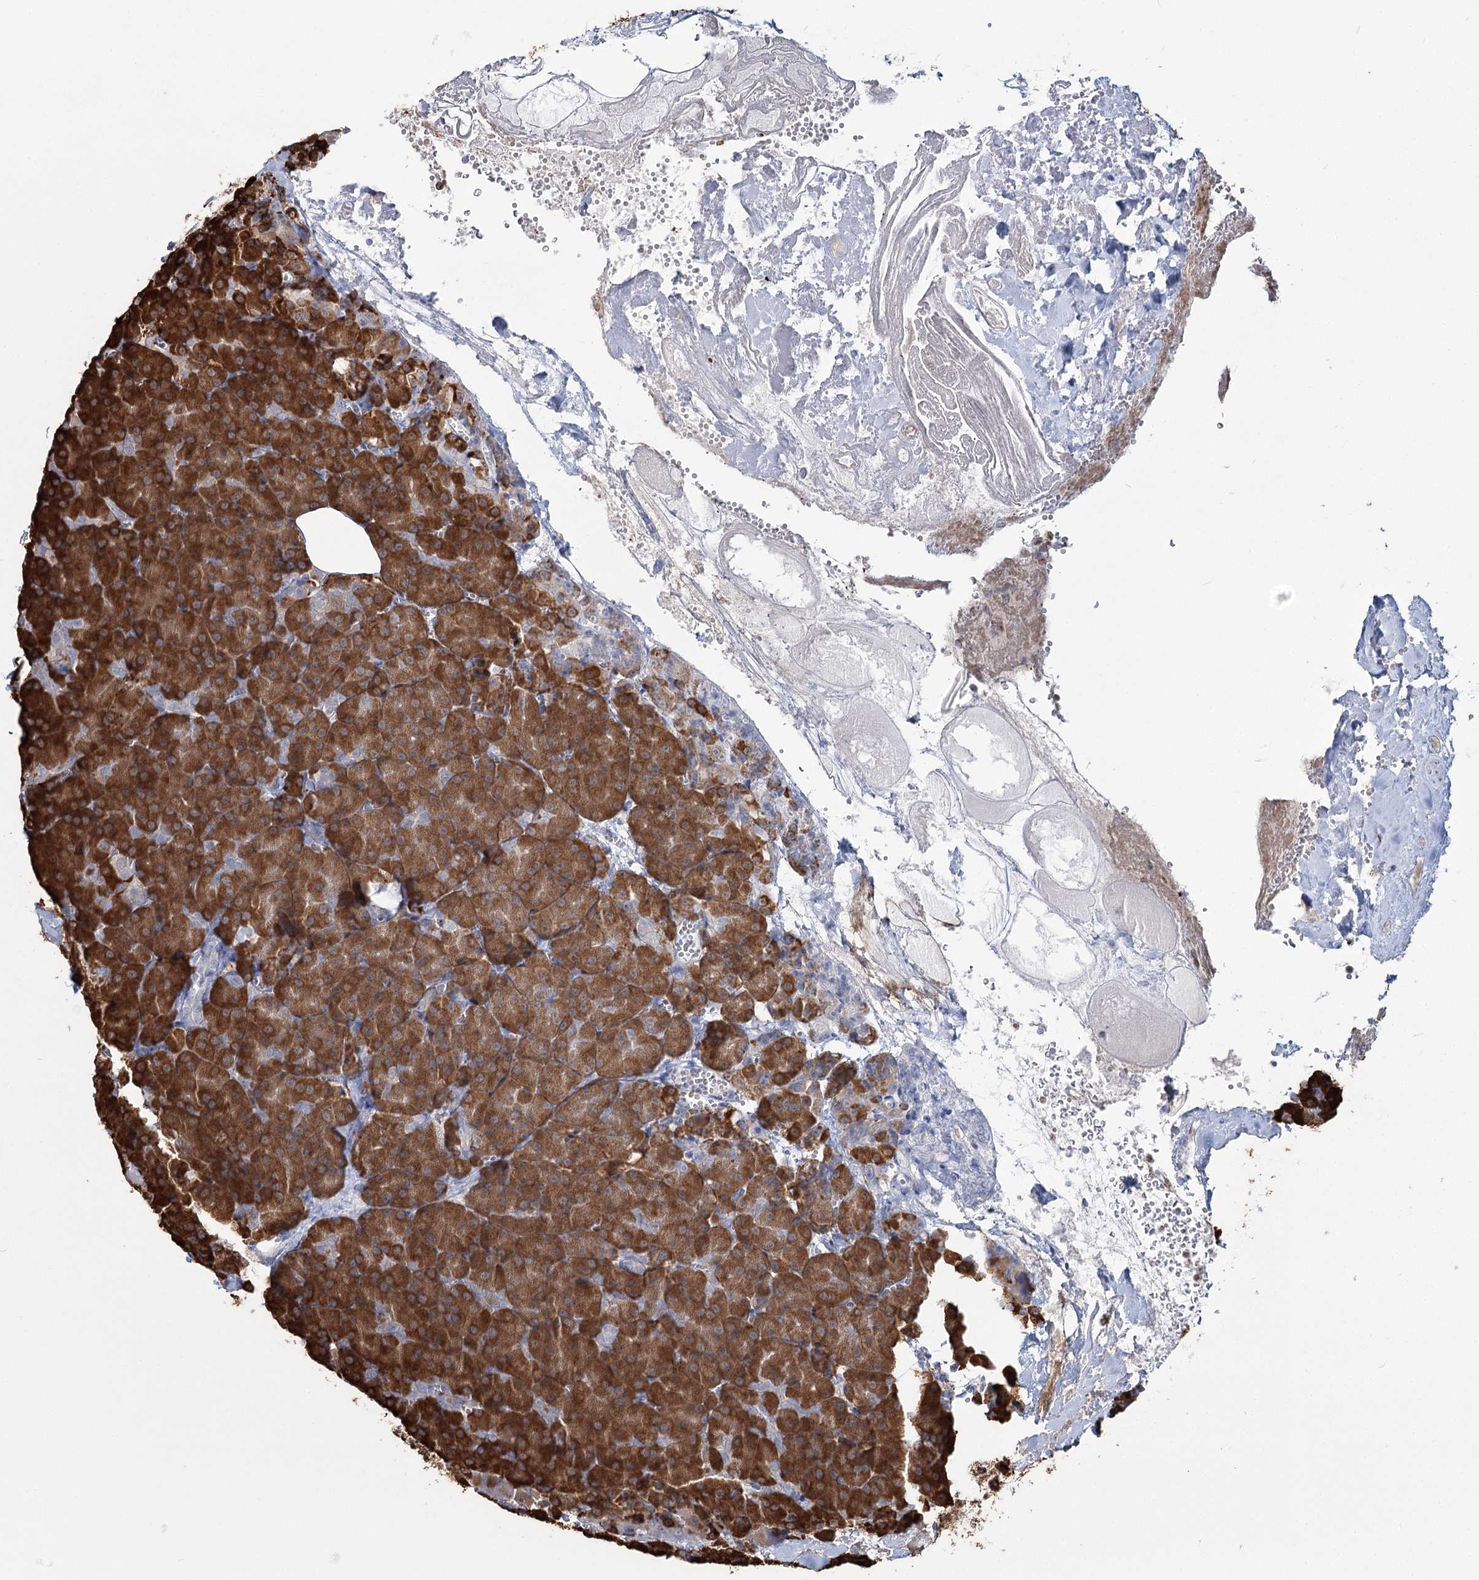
{"staining": {"intensity": "strong", "quantity": ">75%", "location": "cytoplasmic/membranous"}, "tissue": "pancreas", "cell_type": "Exocrine glandular cells", "image_type": "normal", "snomed": [{"axis": "morphology", "description": "Normal tissue, NOS"}, {"axis": "morphology", "description": "Carcinoid, malignant, NOS"}, {"axis": "topography", "description": "Pancreas"}], "caption": "Immunohistochemical staining of benign human pancreas demonstrates high levels of strong cytoplasmic/membranous staining in approximately >75% of exocrine glandular cells.", "gene": "ZCCHC9", "patient": {"sex": "female", "age": 35}}